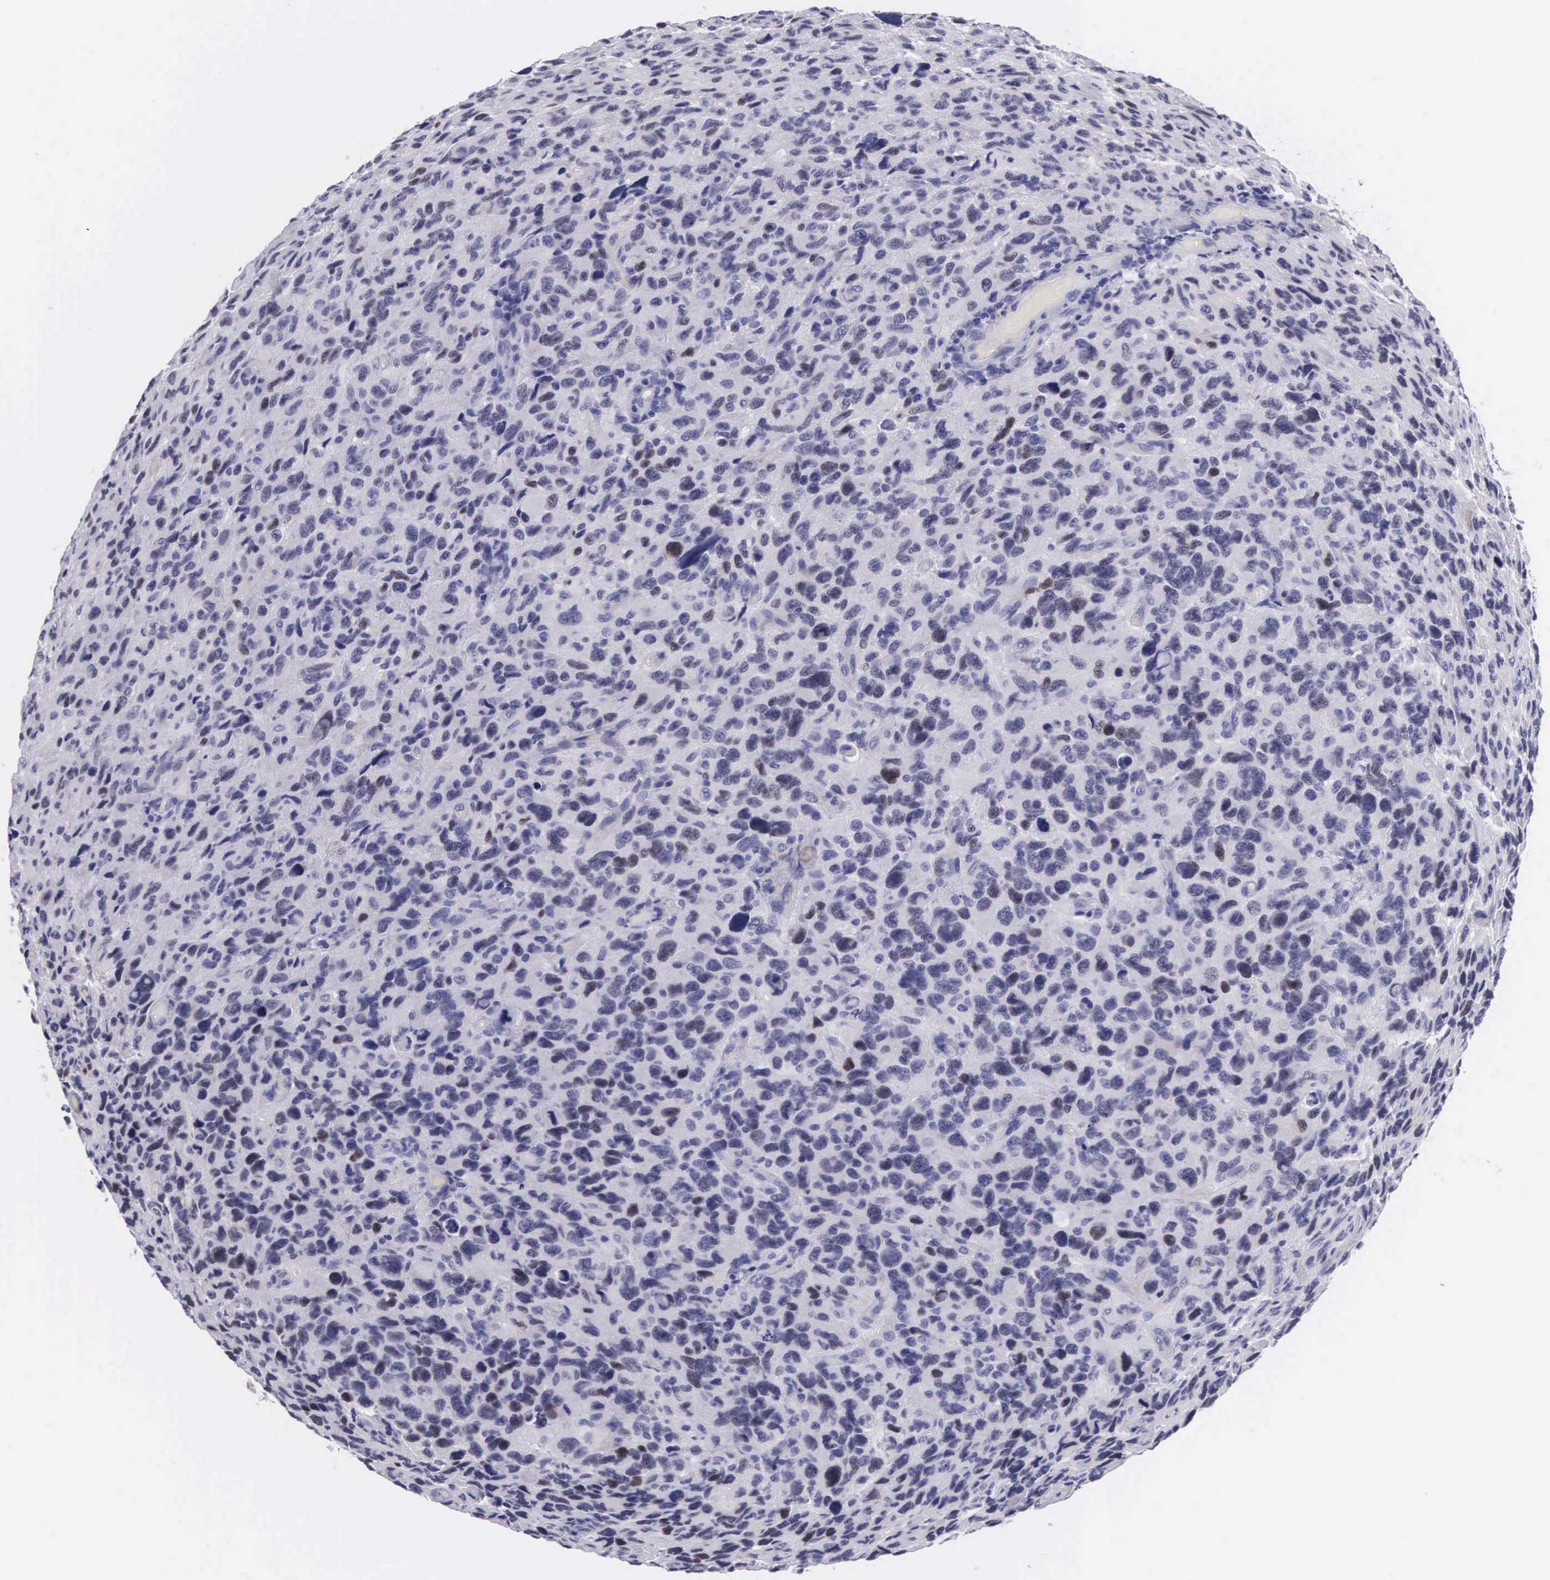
{"staining": {"intensity": "negative", "quantity": "none", "location": "none"}, "tissue": "glioma", "cell_type": "Tumor cells", "image_type": "cancer", "snomed": [{"axis": "morphology", "description": "Glioma, malignant, High grade"}, {"axis": "topography", "description": "Brain"}], "caption": "Immunohistochemistry (IHC) of malignant glioma (high-grade) exhibits no positivity in tumor cells.", "gene": "SOX11", "patient": {"sex": "female", "age": 60}}